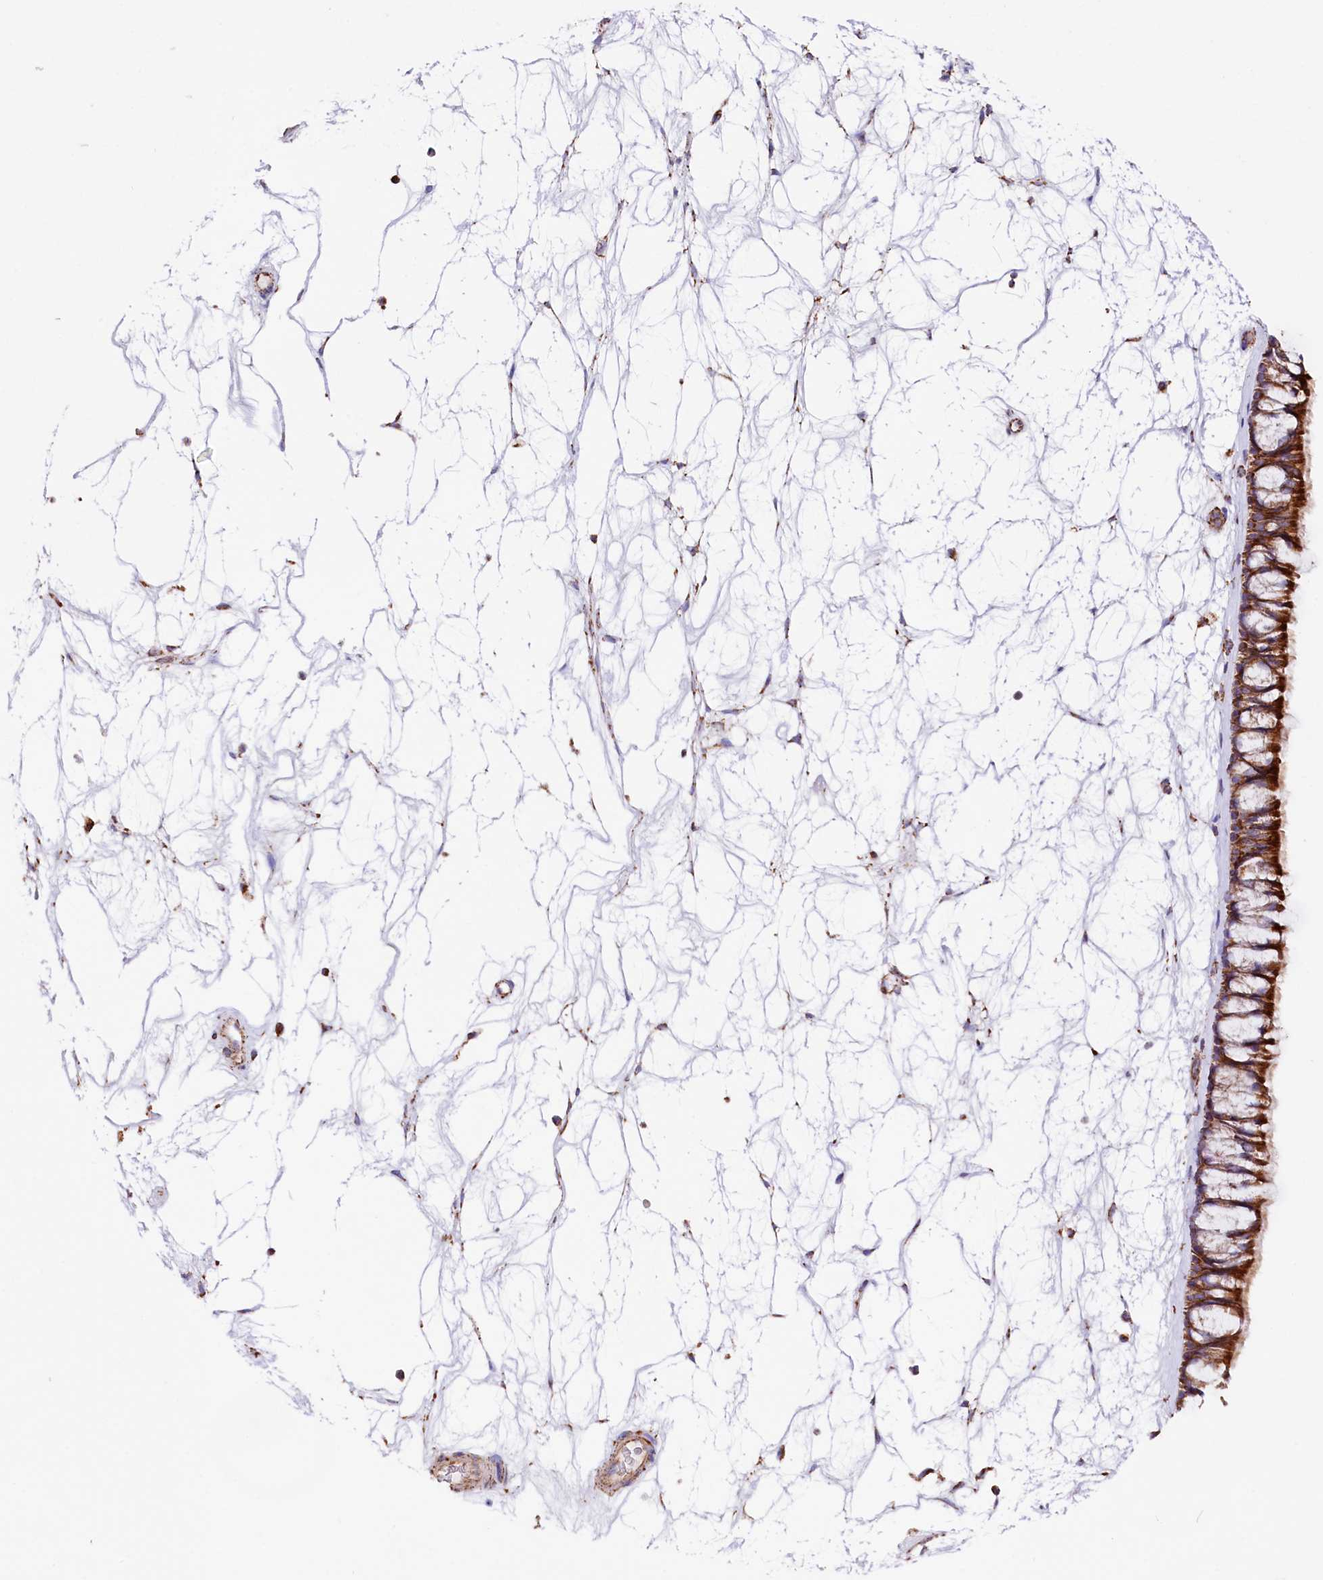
{"staining": {"intensity": "strong", "quantity": ">75%", "location": "cytoplasmic/membranous"}, "tissue": "nasopharynx", "cell_type": "Respiratory epithelial cells", "image_type": "normal", "snomed": [{"axis": "morphology", "description": "Normal tissue, NOS"}, {"axis": "topography", "description": "Nasopharynx"}], "caption": "A high amount of strong cytoplasmic/membranous expression is seen in approximately >75% of respiratory epithelial cells in benign nasopharynx. (DAB (3,3'-diaminobenzidine) IHC, brown staining for protein, blue staining for nuclei).", "gene": "APLP2", "patient": {"sex": "male", "age": 64}}